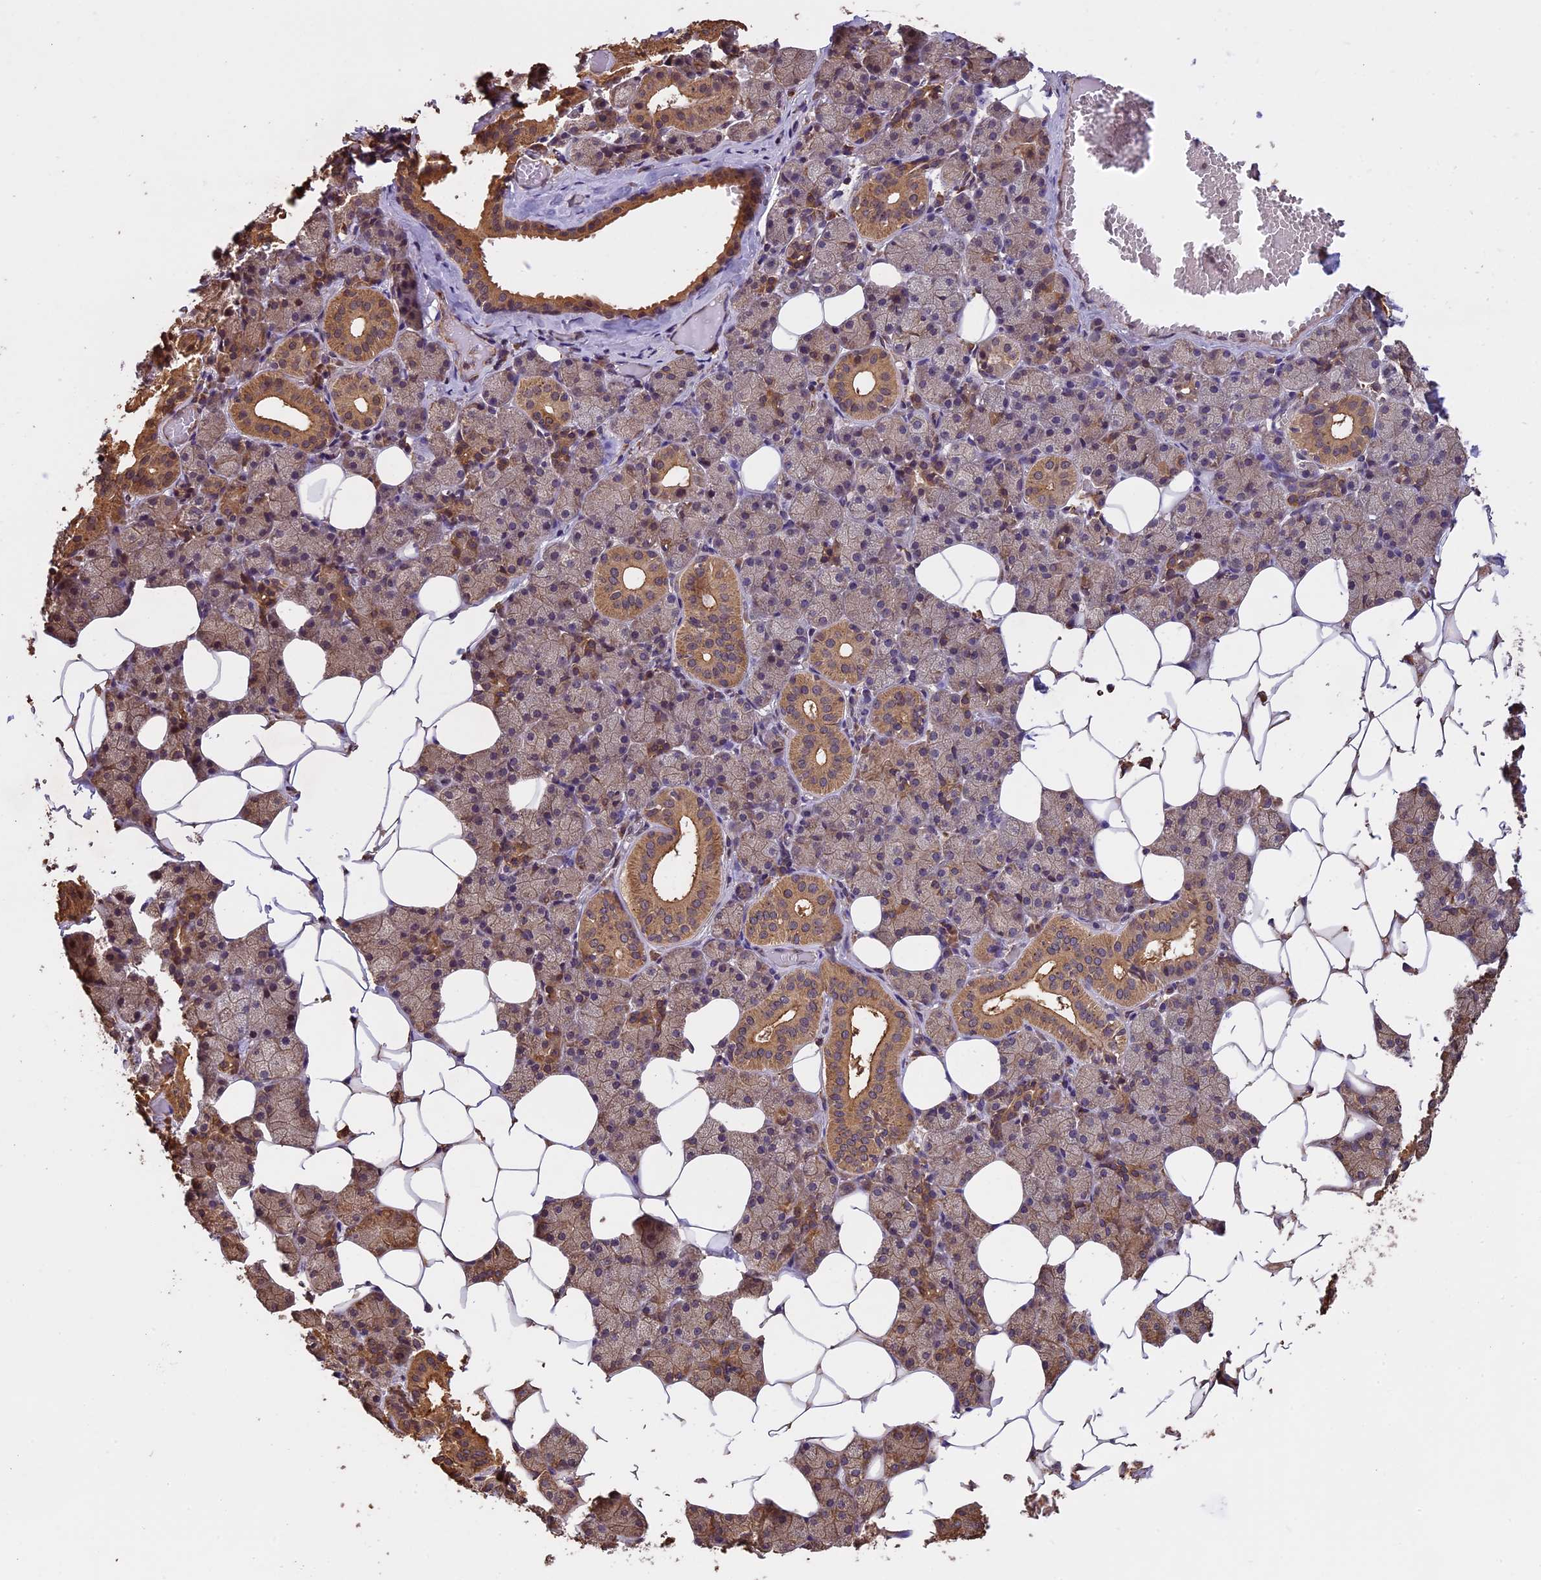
{"staining": {"intensity": "moderate", "quantity": "25%-75%", "location": "cytoplasmic/membranous,nuclear"}, "tissue": "salivary gland", "cell_type": "Glandular cells", "image_type": "normal", "snomed": [{"axis": "morphology", "description": "Normal tissue, NOS"}, {"axis": "topography", "description": "Salivary gland"}], "caption": "Salivary gland stained with DAB (3,3'-diaminobenzidine) immunohistochemistry shows medium levels of moderate cytoplasmic/membranous,nuclear staining in approximately 25%-75% of glandular cells. The protein is shown in brown color, while the nuclei are stained blue.", "gene": "CHMP2A", "patient": {"sex": "female", "age": 33}}